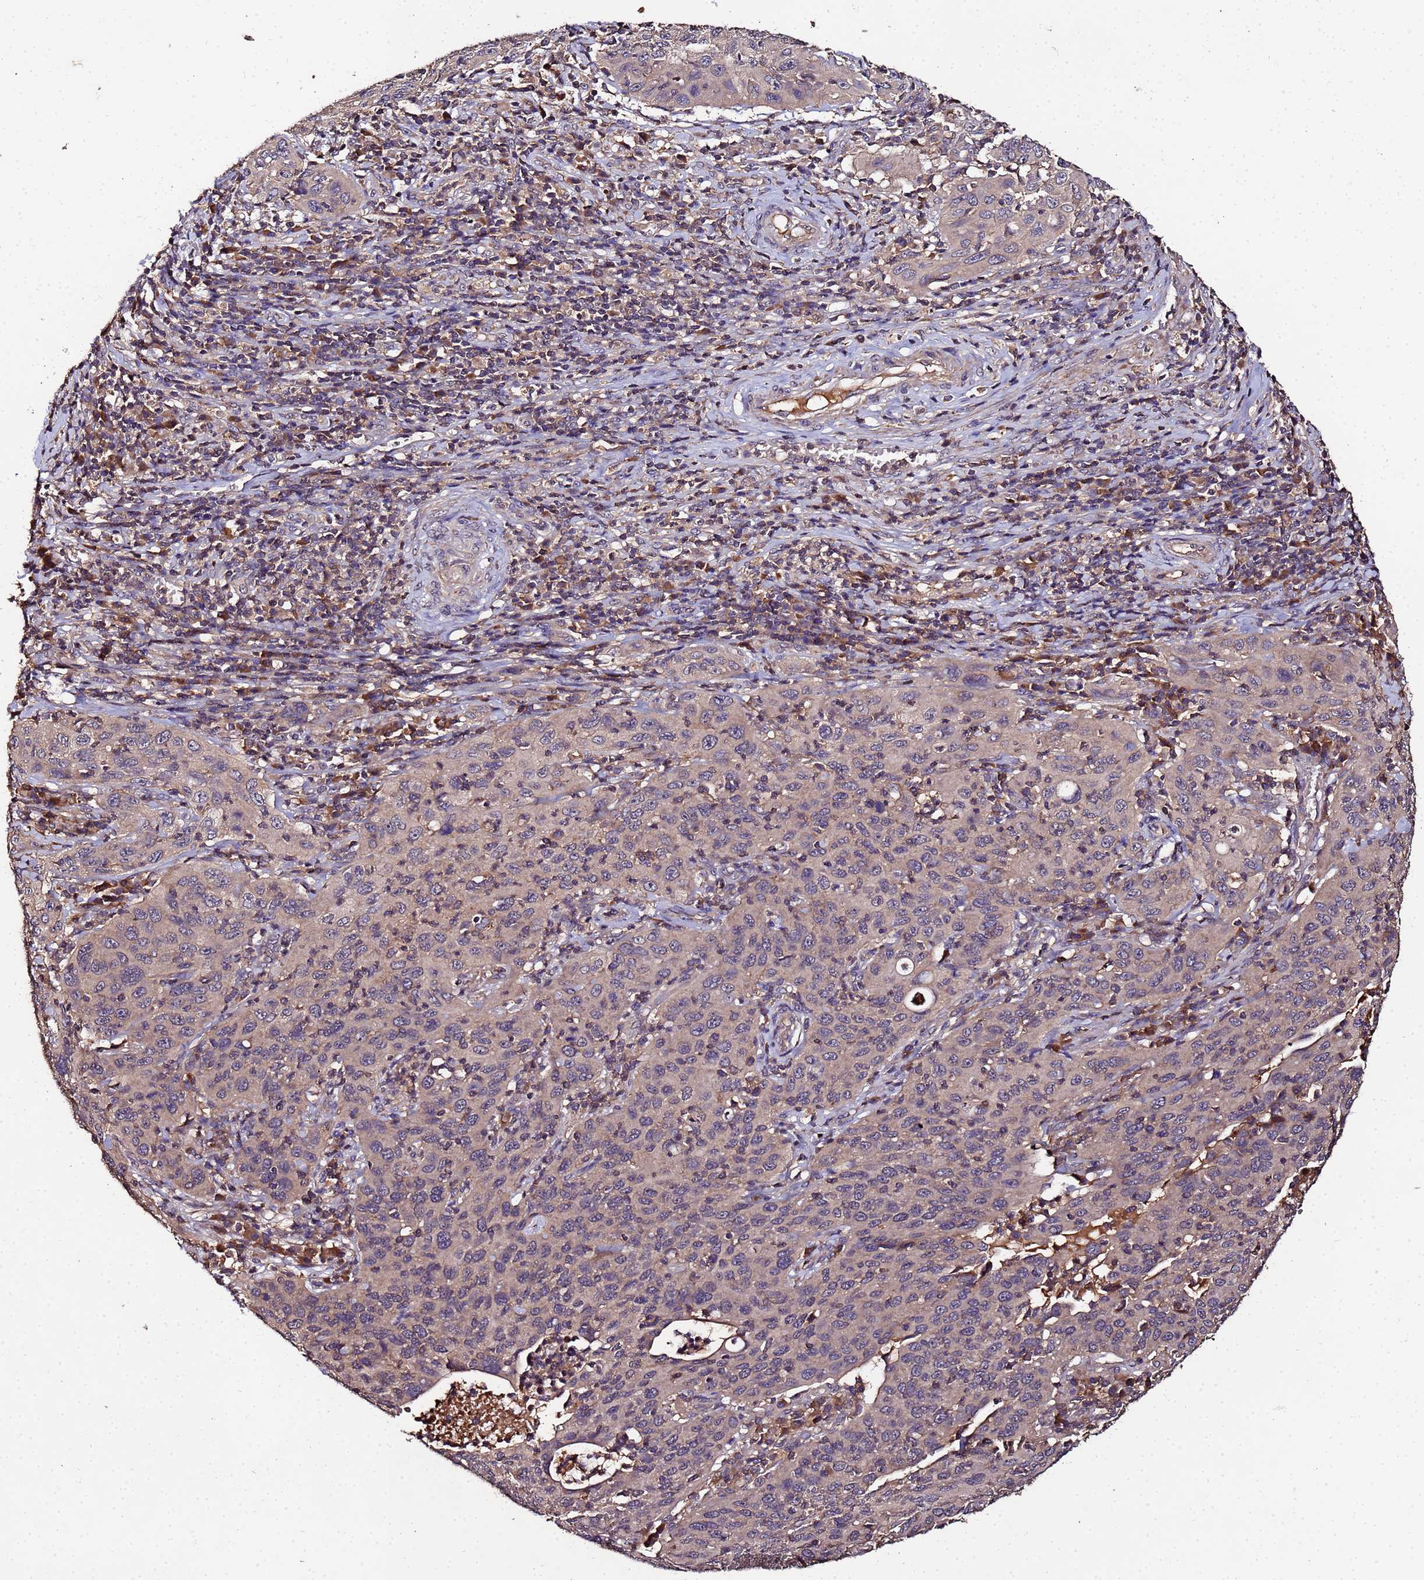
{"staining": {"intensity": "negative", "quantity": "none", "location": "none"}, "tissue": "cervical cancer", "cell_type": "Tumor cells", "image_type": "cancer", "snomed": [{"axis": "morphology", "description": "Squamous cell carcinoma, NOS"}, {"axis": "topography", "description": "Cervix"}], "caption": "Tumor cells are negative for protein expression in human cervical cancer.", "gene": "MTERF1", "patient": {"sex": "female", "age": 36}}